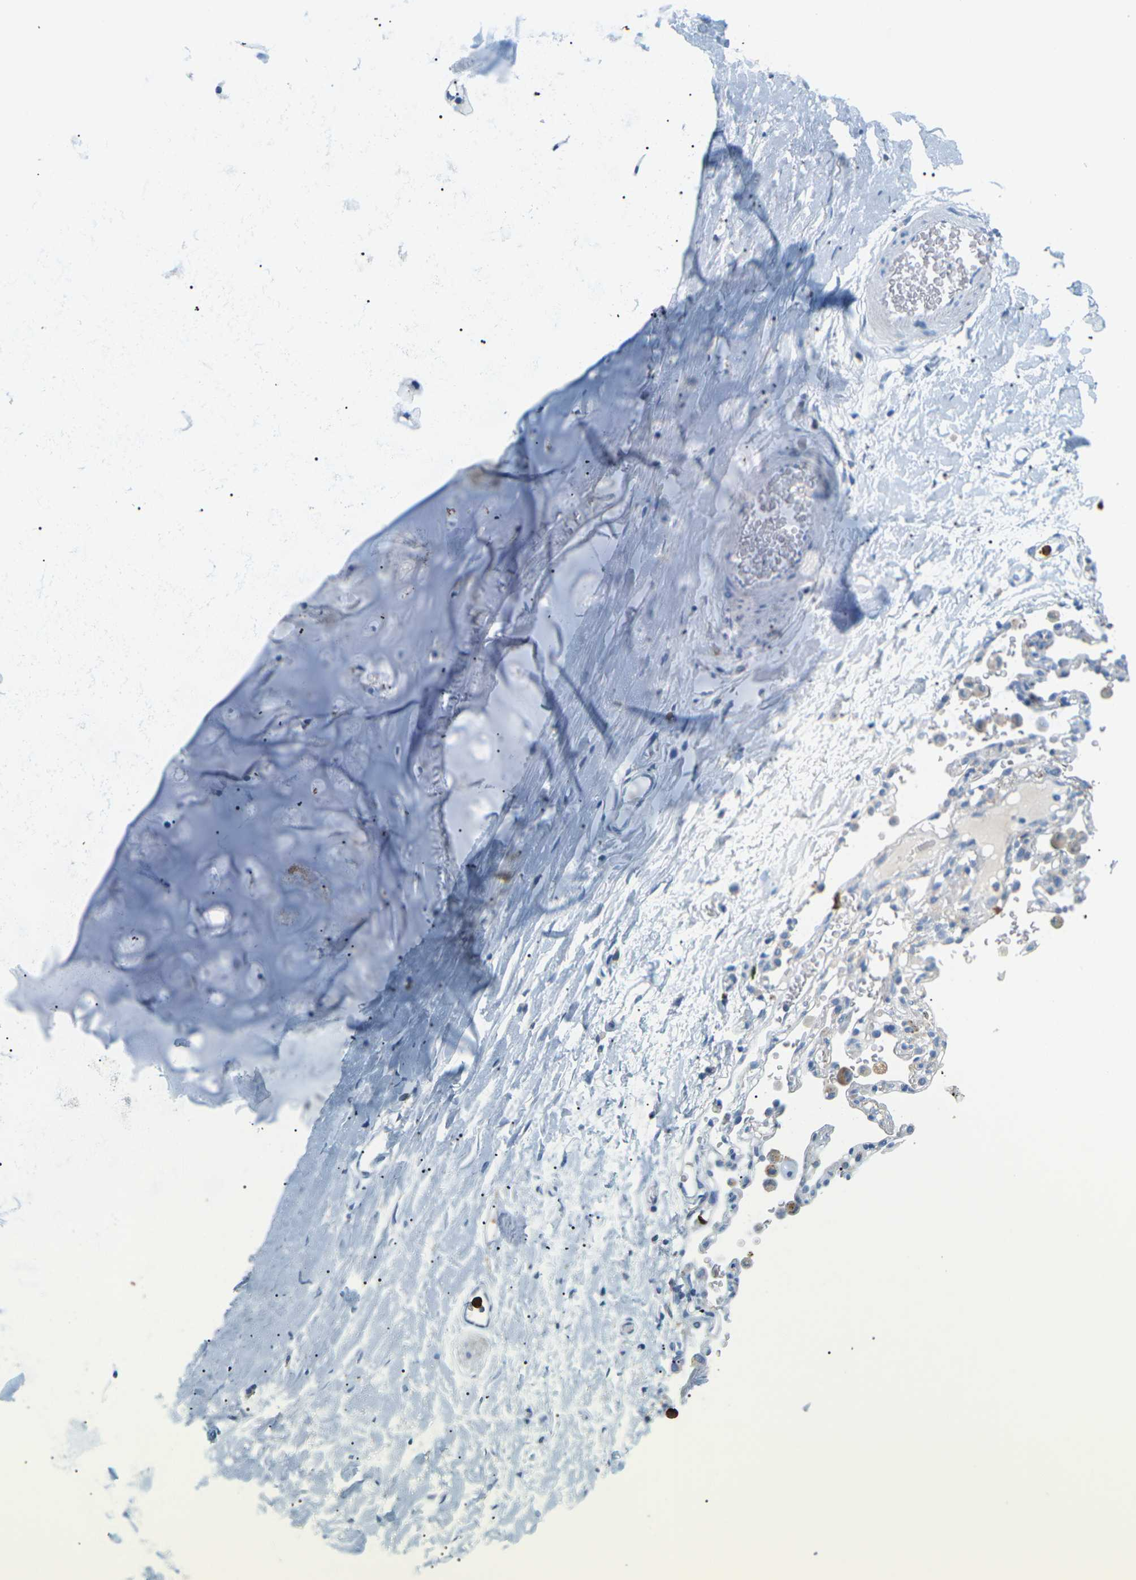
{"staining": {"intensity": "negative", "quantity": "none", "location": "none"}, "tissue": "adipose tissue", "cell_type": "Adipocytes", "image_type": "normal", "snomed": [{"axis": "morphology", "description": "Normal tissue, NOS"}, {"axis": "topography", "description": "Cartilage tissue"}, {"axis": "topography", "description": "Bronchus"}], "caption": "Immunohistochemistry (IHC) of unremarkable adipose tissue exhibits no staining in adipocytes.", "gene": "ADM", "patient": {"sex": "female", "age": 53}}